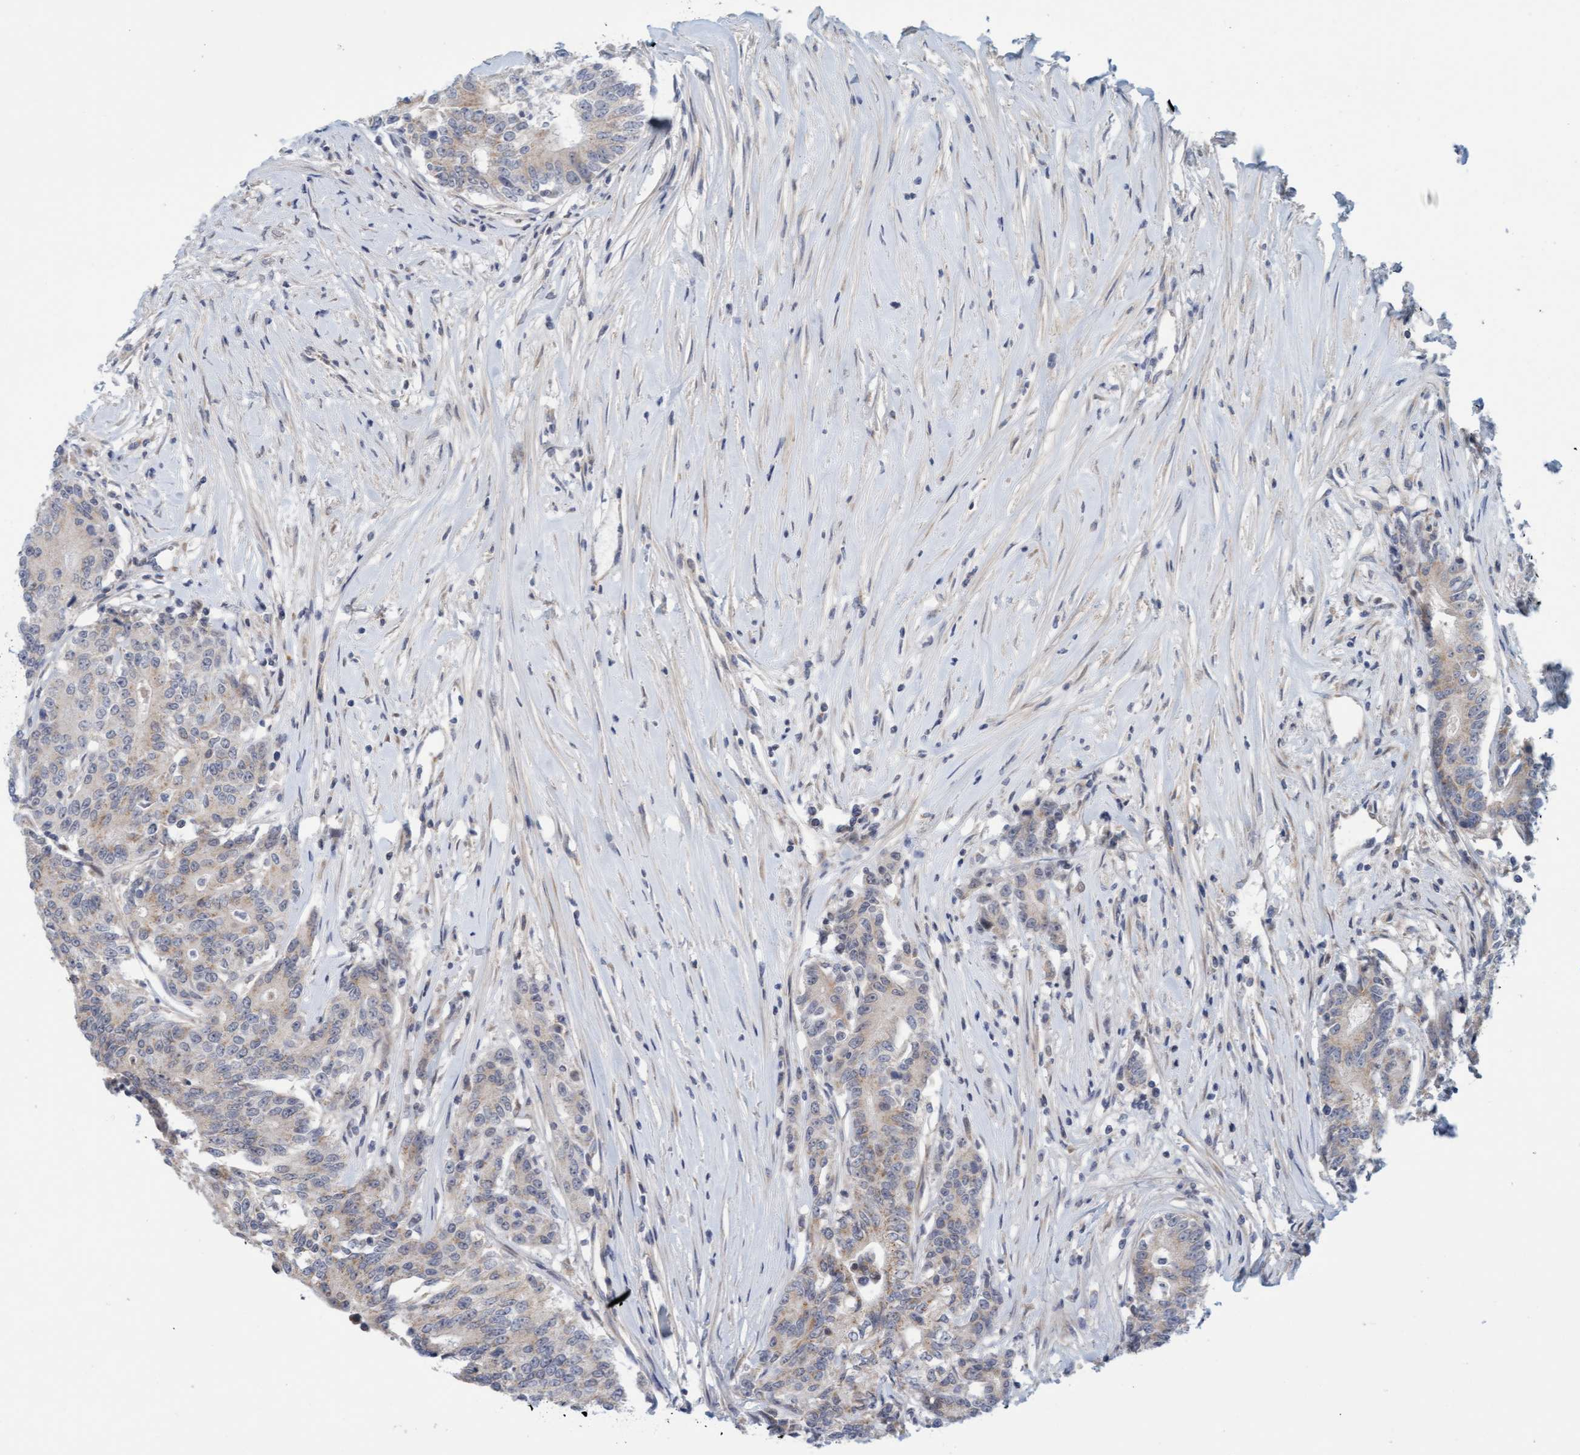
{"staining": {"intensity": "weak", "quantity": ">75%", "location": "cytoplasmic/membranous"}, "tissue": "colorectal cancer", "cell_type": "Tumor cells", "image_type": "cancer", "snomed": [{"axis": "morphology", "description": "Adenocarcinoma, NOS"}, {"axis": "topography", "description": "Colon"}], "caption": "An IHC histopathology image of neoplastic tissue is shown. Protein staining in brown shows weak cytoplasmic/membranous positivity in colorectal cancer within tumor cells.", "gene": "ZC3H3", "patient": {"sex": "female", "age": 77}}